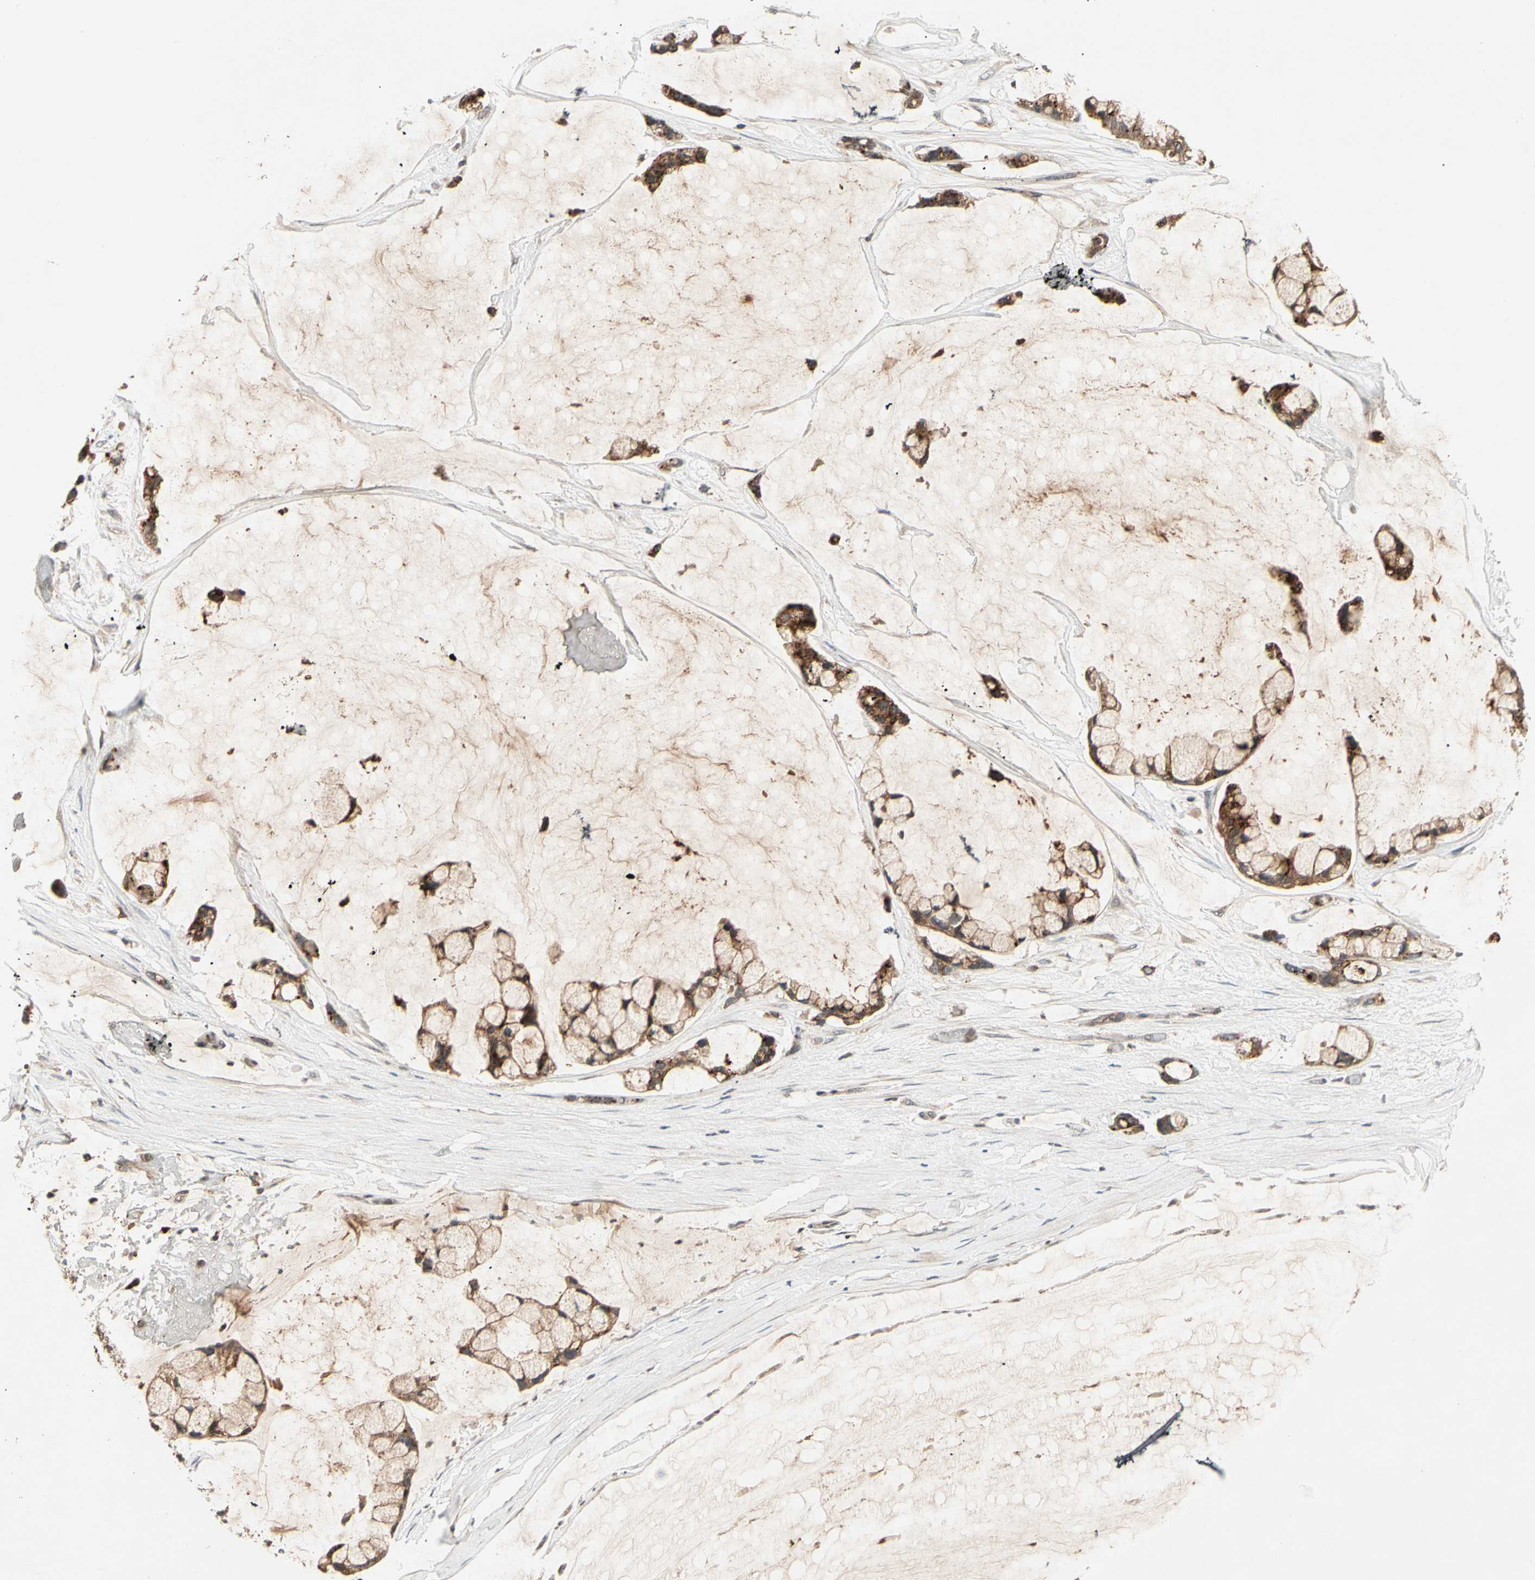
{"staining": {"intensity": "strong", "quantity": ">75%", "location": "cytoplasmic/membranous"}, "tissue": "ovarian cancer", "cell_type": "Tumor cells", "image_type": "cancer", "snomed": [{"axis": "morphology", "description": "Cystadenocarcinoma, mucinous, NOS"}, {"axis": "topography", "description": "Ovary"}], "caption": "Mucinous cystadenocarcinoma (ovarian) stained with a brown dye exhibits strong cytoplasmic/membranous positive positivity in approximately >75% of tumor cells.", "gene": "FLOT1", "patient": {"sex": "female", "age": 39}}